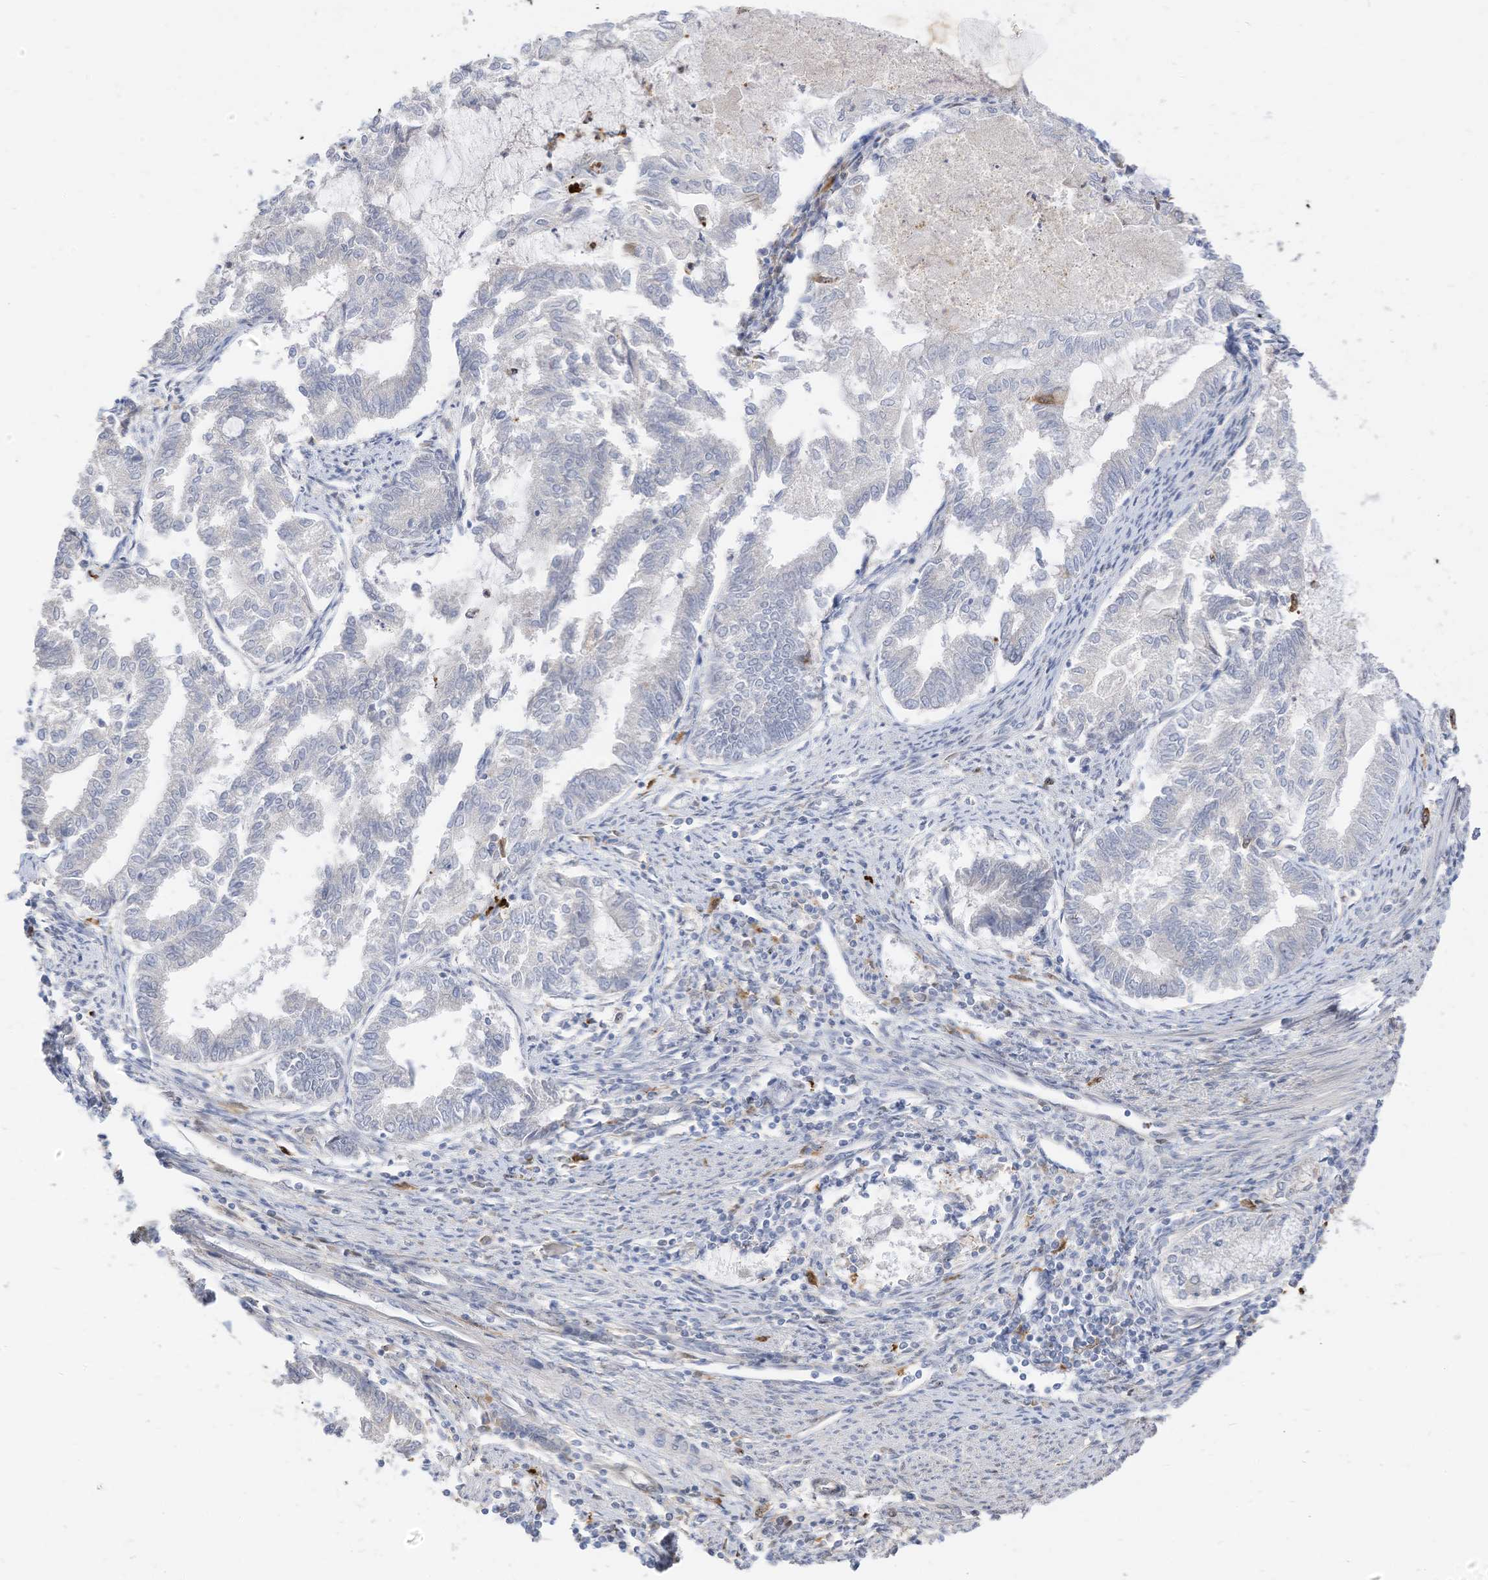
{"staining": {"intensity": "negative", "quantity": "none", "location": "none"}, "tissue": "endometrial cancer", "cell_type": "Tumor cells", "image_type": "cancer", "snomed": [{"axis": "morphology", "description": "Adenocarcinoma, NOS"}, {"axis": "topography", "description": "Endometrium"}], "caption": "IHC image of neoplastic tissue: human endometrial cancer (adenocarcinoma) stained with DAB (3,3'-diaminobenzidine) reveals no significant protein positivity in tumor cells.", "gene": "ATP13A1", "patient": {"sex": "female", "age": 79}}